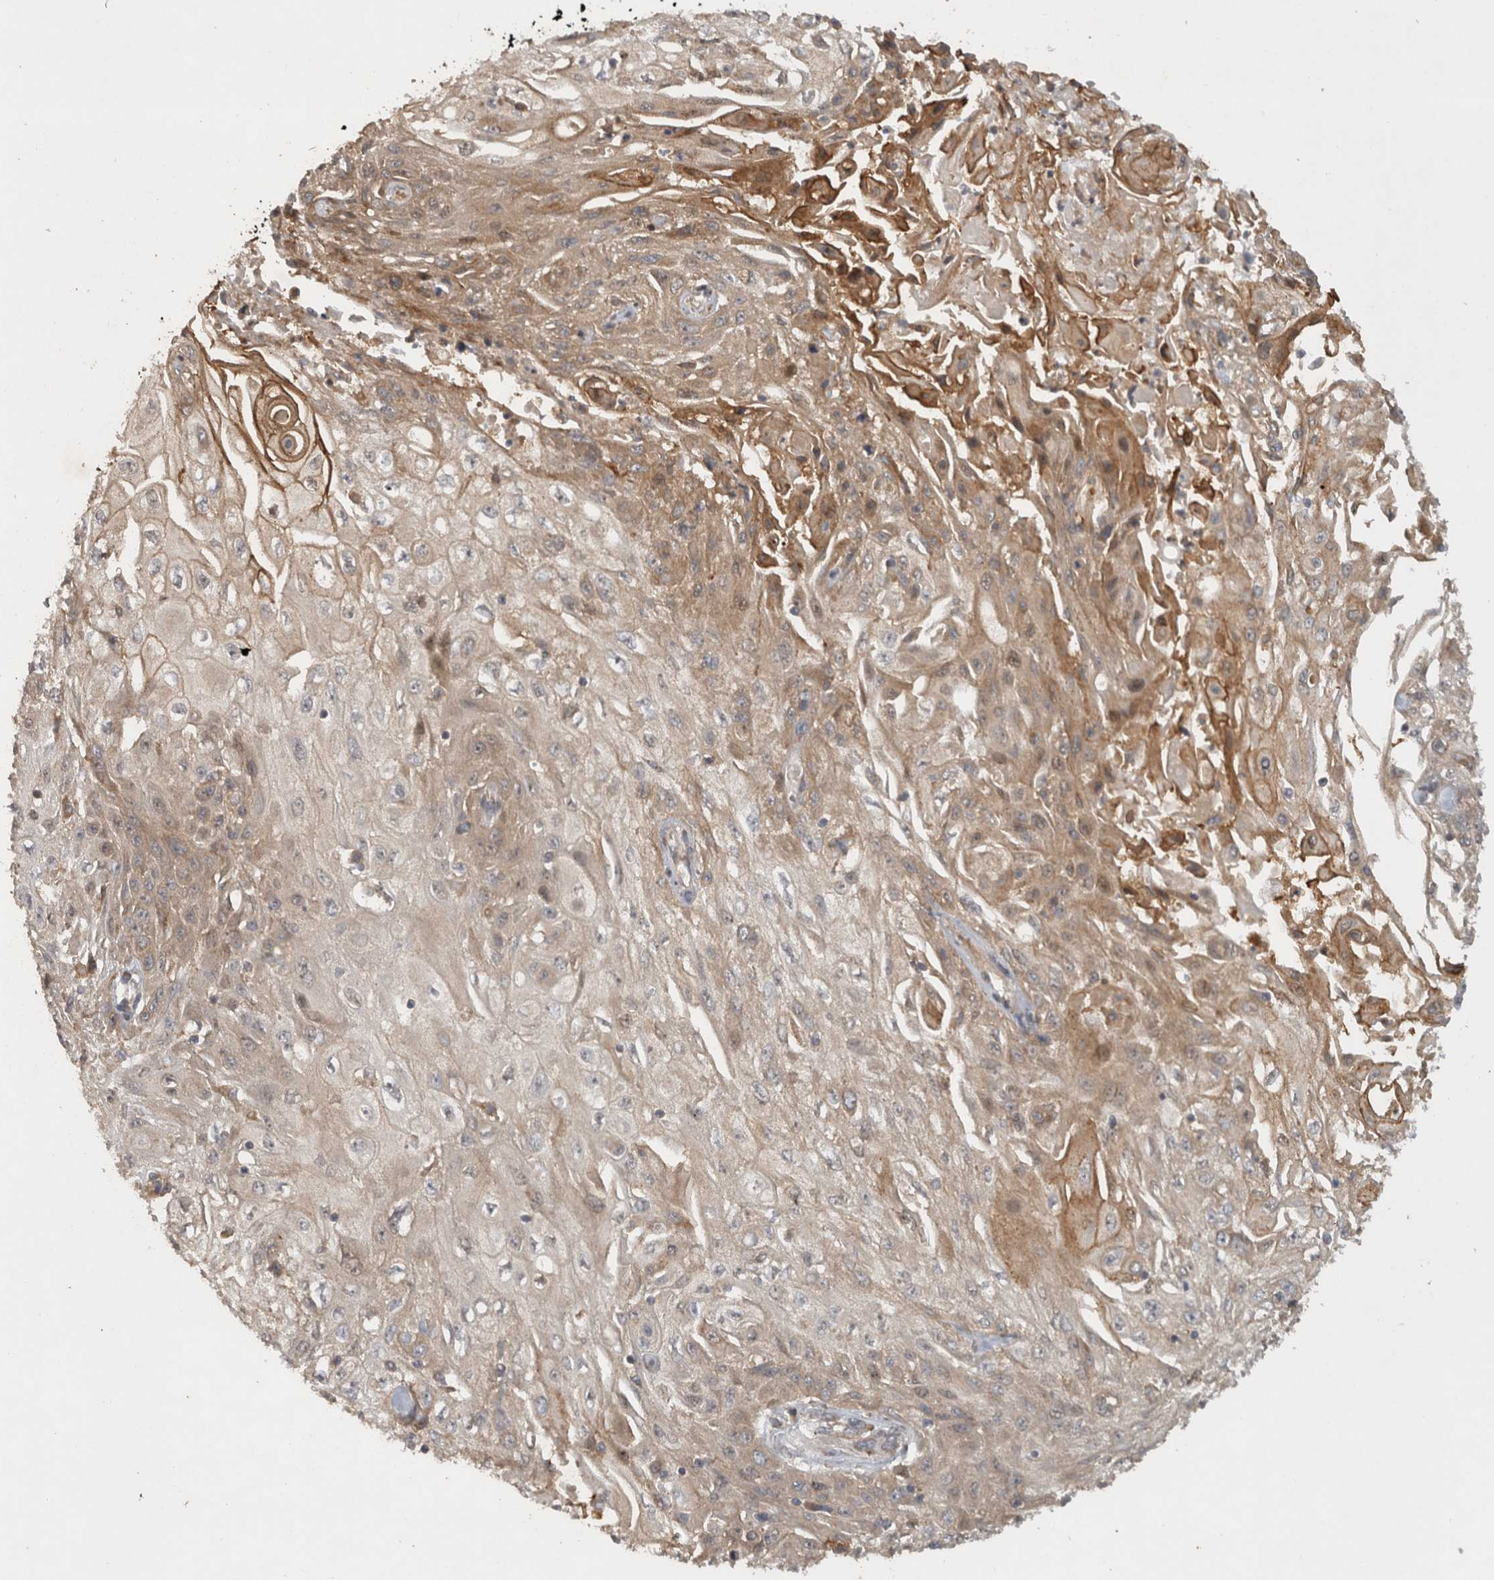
{"staining": {"intensity": "weak", "quantity": ">75%", "location": "cytoplasmic/membranous"}, "tissue": "skin cancer", "cell_type": "Tumor cells", "image_type": "cancer", "snomed": [{"axis": "morphology", "description": "Squamous cell carcinoma, NOS"}, {"axis": "morphology", "description": "Squamous cell carcinoma, metastatic, NOS"}, {"axis": "topography", "description": "Skin"}, {"axis": "topography", "description": "Lymph node"}], "caption": "Immunohistochemistry staining of skin squamous cell carcinoma, which reveals low levels of weak cytoplasmic/membranous expression in approximately >75% of tumor cells indicating weak cytoplasmic/membranous protein positivity. The staining was performed using DAB (3,3'-diaminobenzidine) (brown) for protein detection and nuclei were counterstained in hematoxylin (blue).", "gene": "VEPH1", "patient": {"sex": "male", "age": 75}}